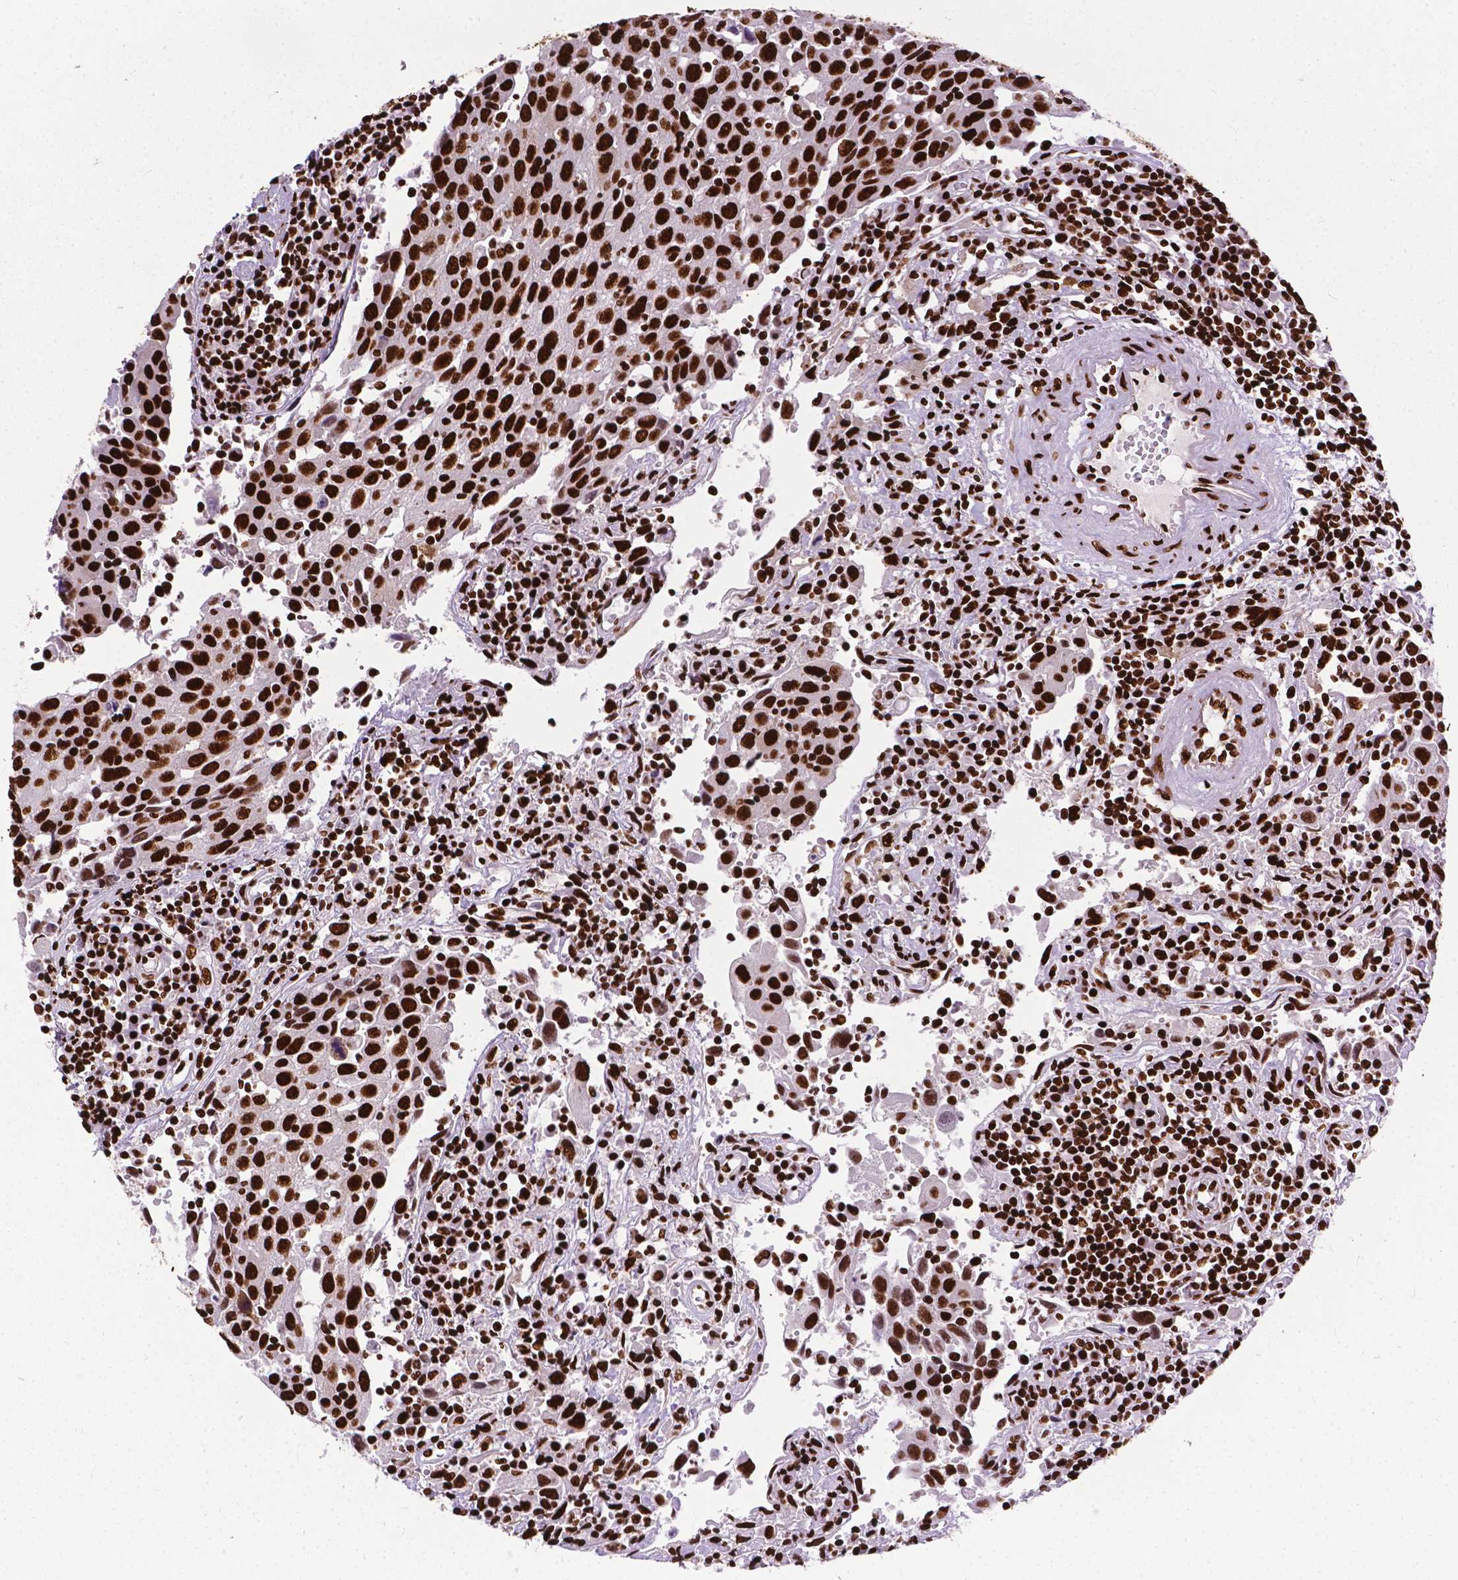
{"staining": {"intensity": "strong", "quantity": ">75%", "location": "nuclear"}, "tissue": "urothelial cancer", "cell_type": "Tumor cells", "image_type": "cancer", "snomed": [{"axis": "morphology", "description": "Urothelial carcinoma, High grade"}, {"axis": "topography", "description": "Urinary bladder"}], "caption": "Tumor cells reveal strong nuclear positivity in approximately >75% of cells in urothelial cancer.", "gene": "SMIM5", "patient": {"sex": "female", "age": 85}}